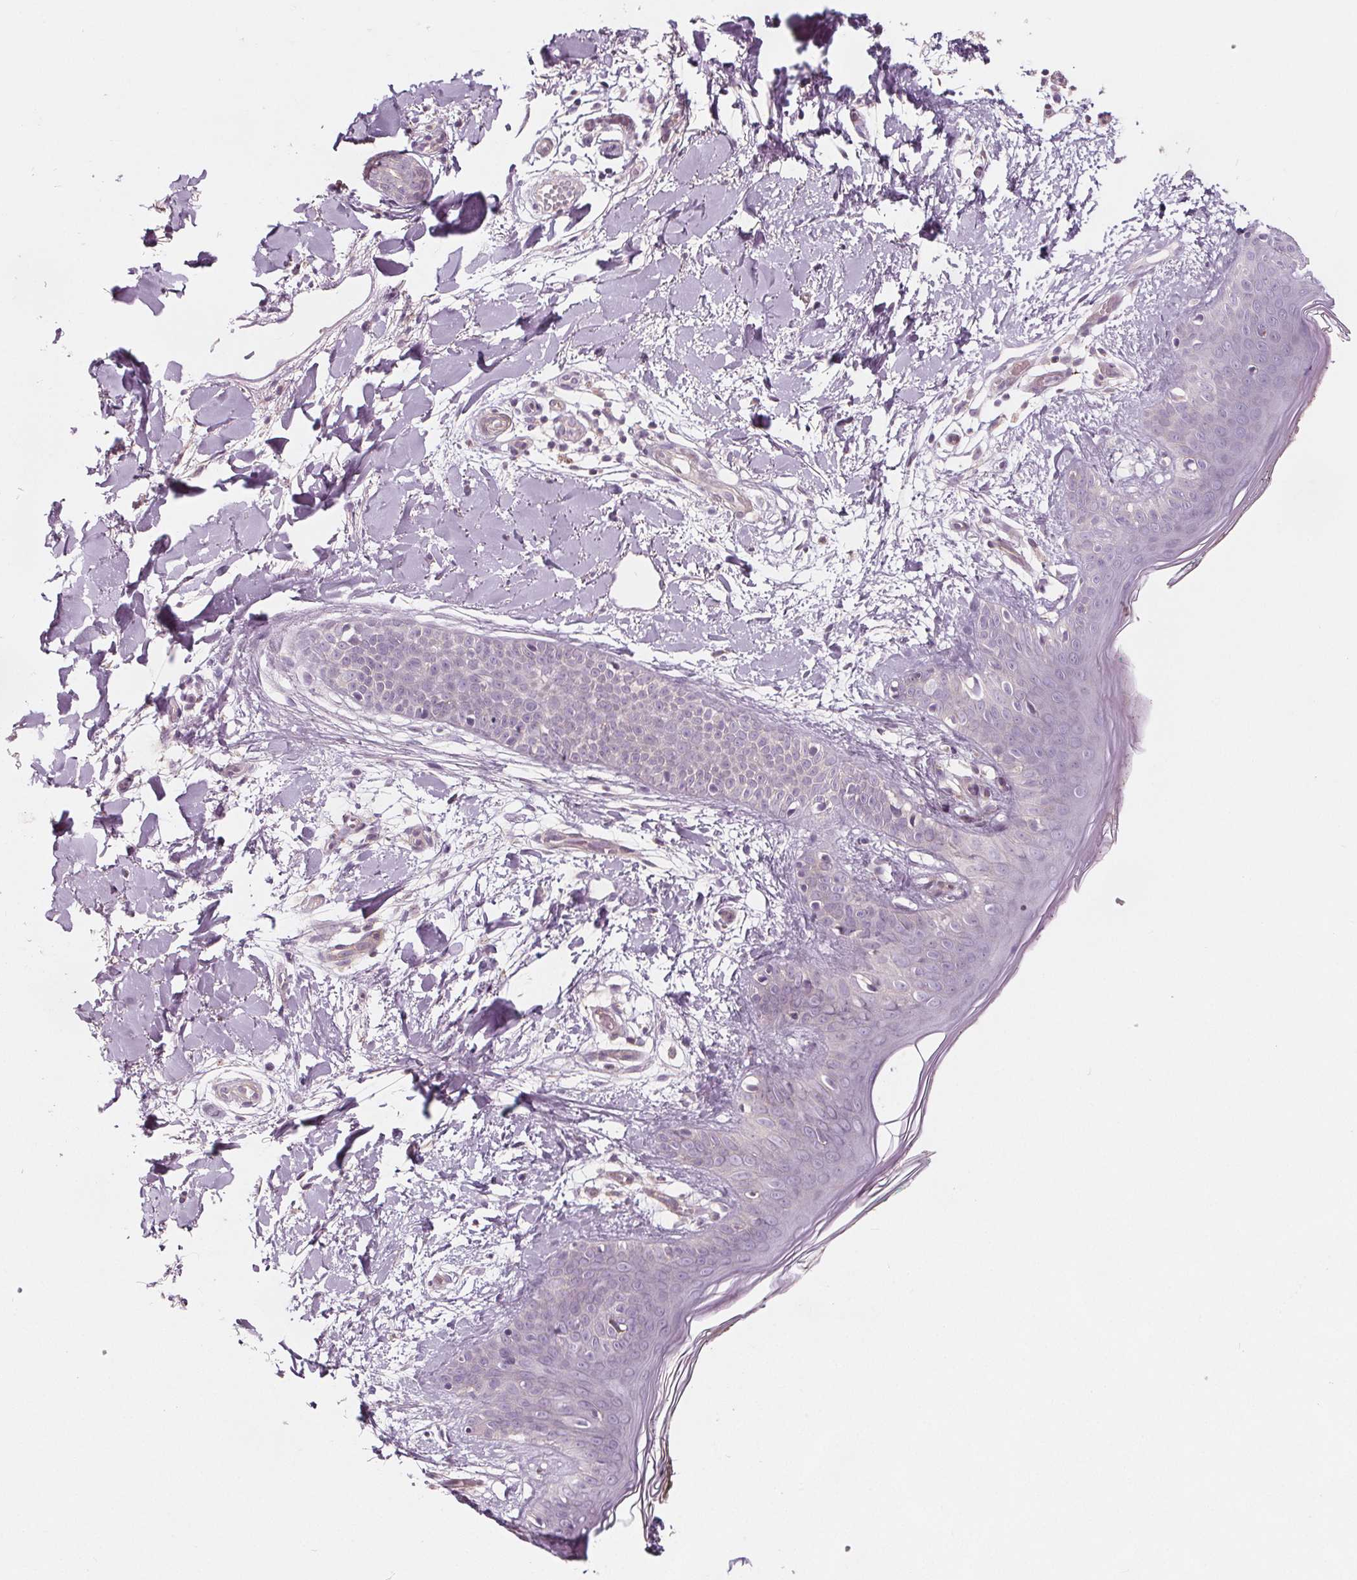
{"staining": {"intensity": "negative", "quantity": "none", "location": "none"}, "tissue": "skin", "cell_type": "Fibroblasts", "image_type": "normal", "snomed": [{"axis": "morphology", "description": "Normal tissue, NOS"}, {"axis": "topography", "description": "Skin"}], "caption": "Skin stained for a protein using IHC shows no positivity fibroblasts.", "gene": "ADAM33", "patient": {"sex": "female", "age": 34}}